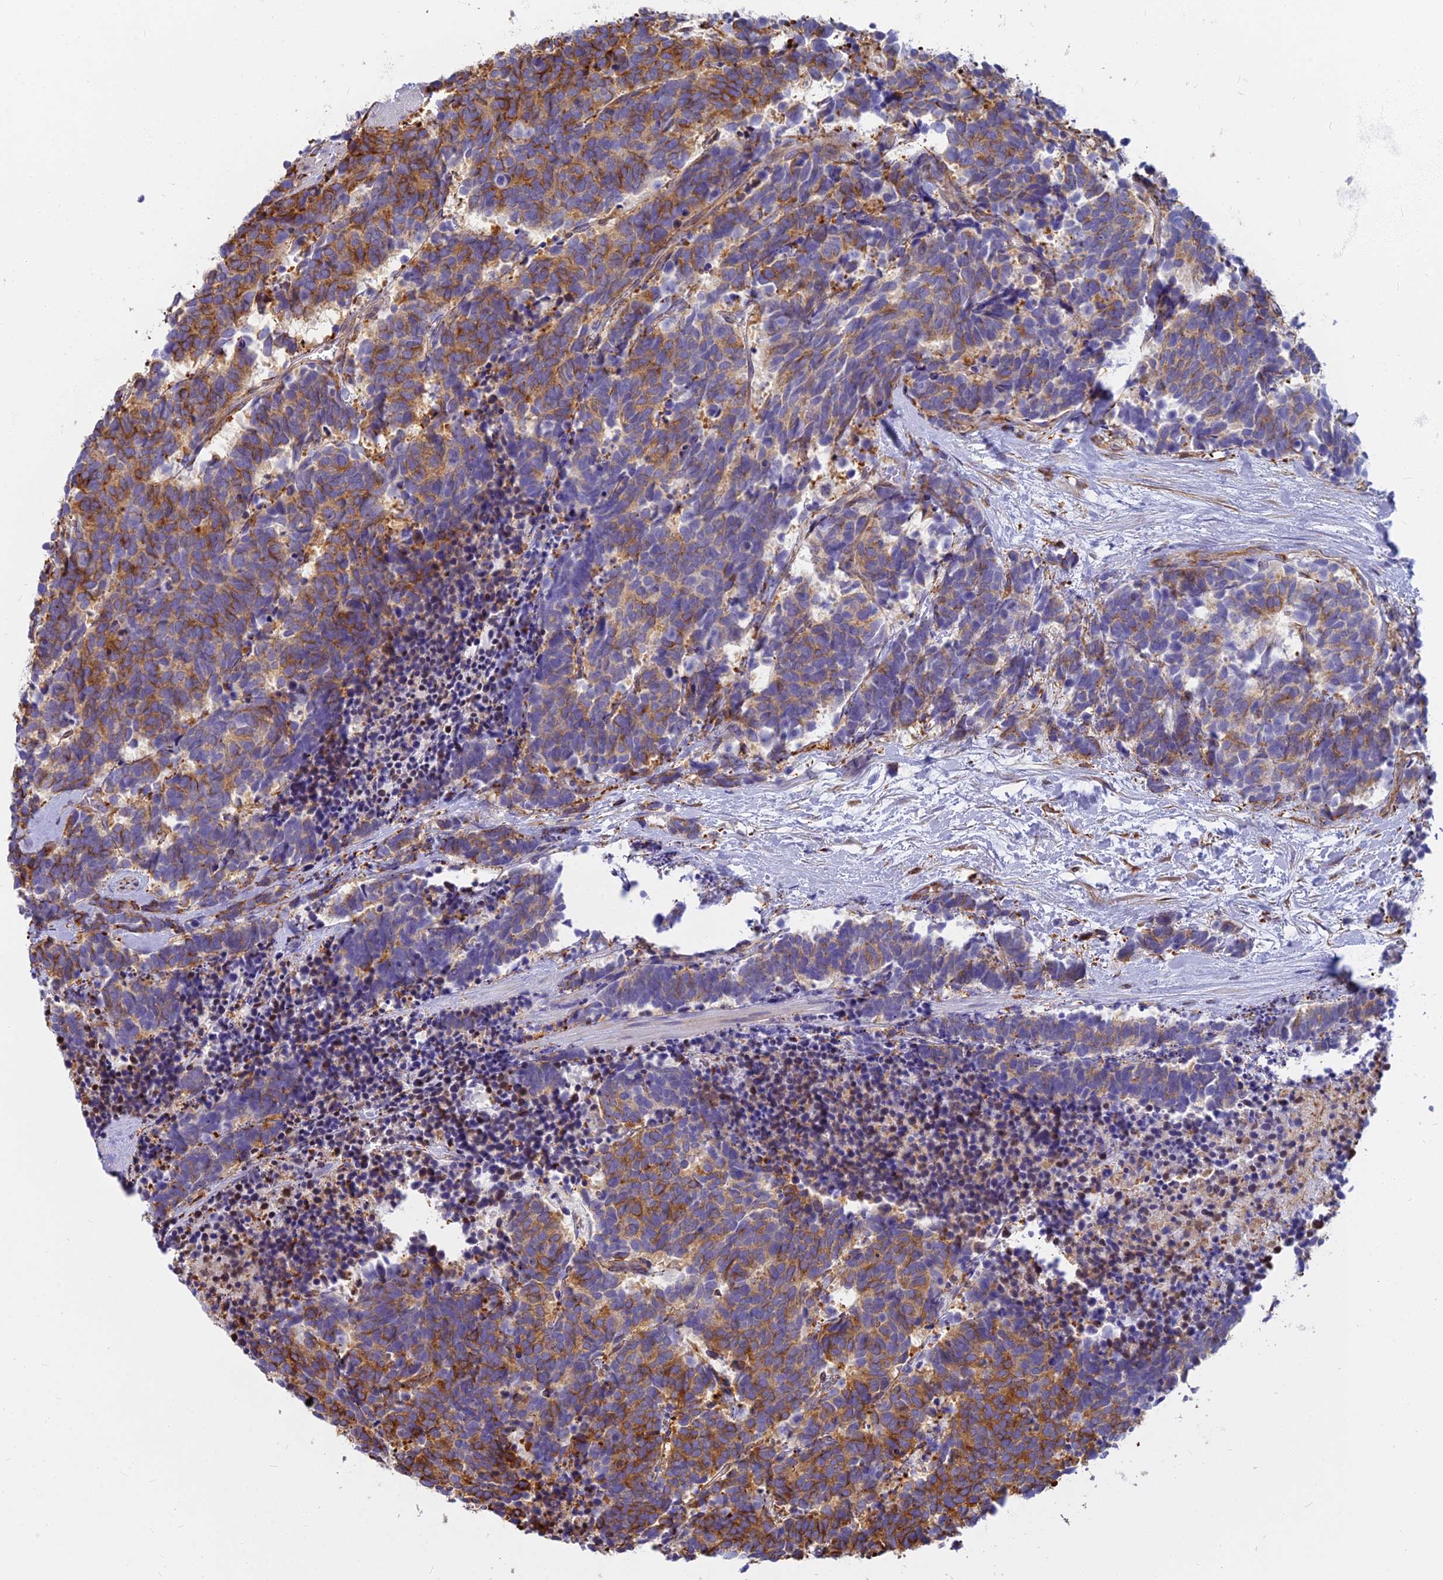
{"staining": {"intensity": "moderate", "quantity": ">75%", "location": "cytoplasmic/membranous"}, "tissue": "carcinoid", "cell_type": "Tumor cells", "image_type": "cancer", "snomed": [{"axis": "morphology", "description": "Carcinoma, NOS"}, {"axis": "morphology", "description": "Carcinoid, malignant, NOS"}, {"axis": "topography", "description": "Prostate"}], "caption": "IHC of carcinoid exhibits medium levels of moderate cytoplasmic/membranous positivity in about >75% of tumor cells. The staining was performed using DAB, with brown indicating positive protein expression. Nuclei are stained blue with hematoxylin.", "gene": "EVI2A", "patient": {"sex": "male", "age": 57}}